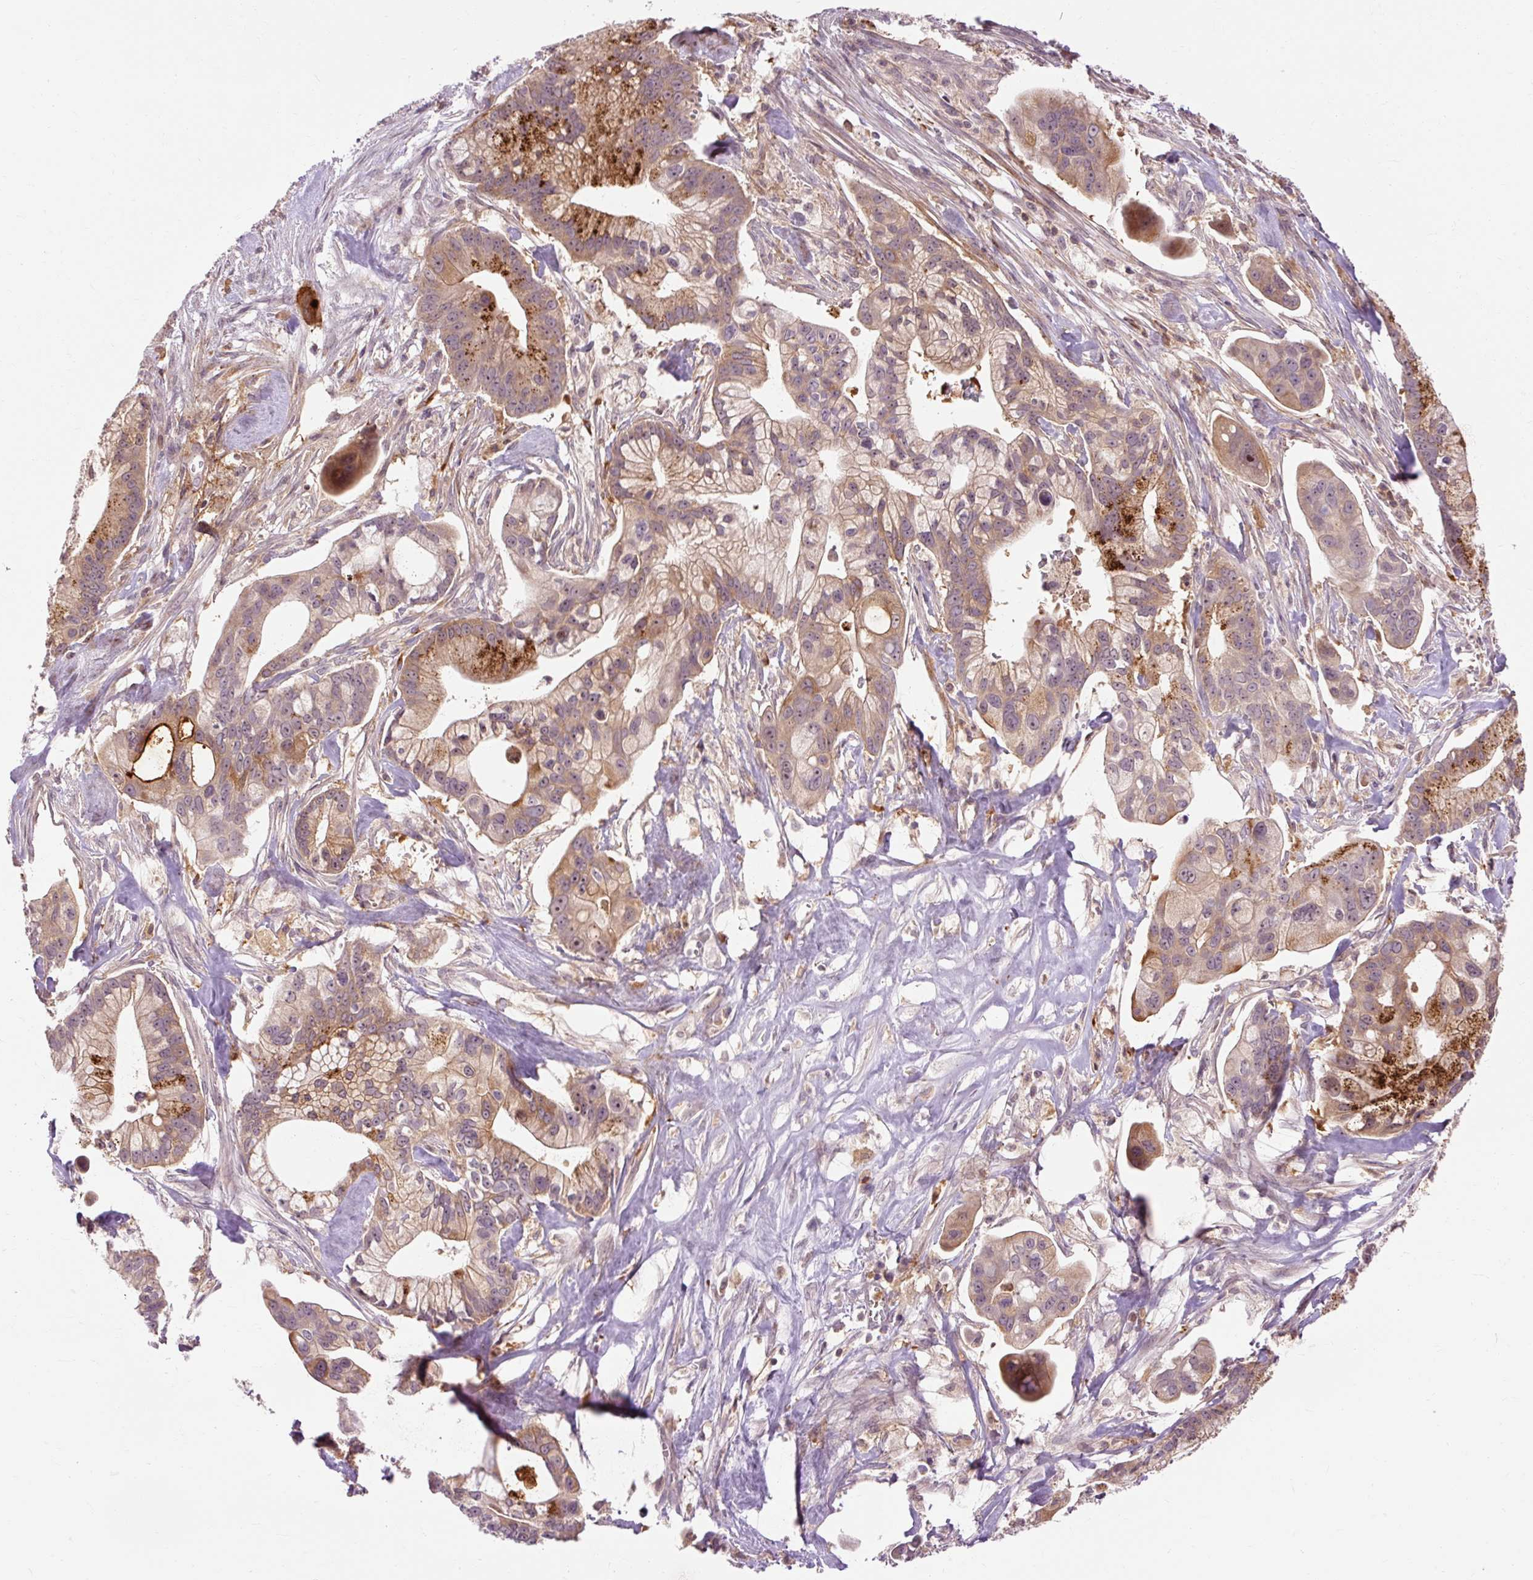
{"staining": {"intensity": "moderate", "quantity": ">75%", "location": "cytoplasmic/membranous"}, "tissue": "pancreatic cancer", "cell_type": "Tumor cells", "image_type": "cancer", "snomed": [{"axis": "morphology", "description": "Adenocarcinoma, NOS"}, {"axis": "topography", "description": "Pancreas"}], "caption": "A histopathology image of pancreatic cancer (adenocarcinoma) stained for a protein shows moderate cytoplasmic/membranous brown staining in tumor cells. (DAB (3,3'-diaminobenzidine) = brown stain, brightfield microscopy at high magnification).", "gene": "CEBPZ", "patient": {"sex": "male", "age": 68}}